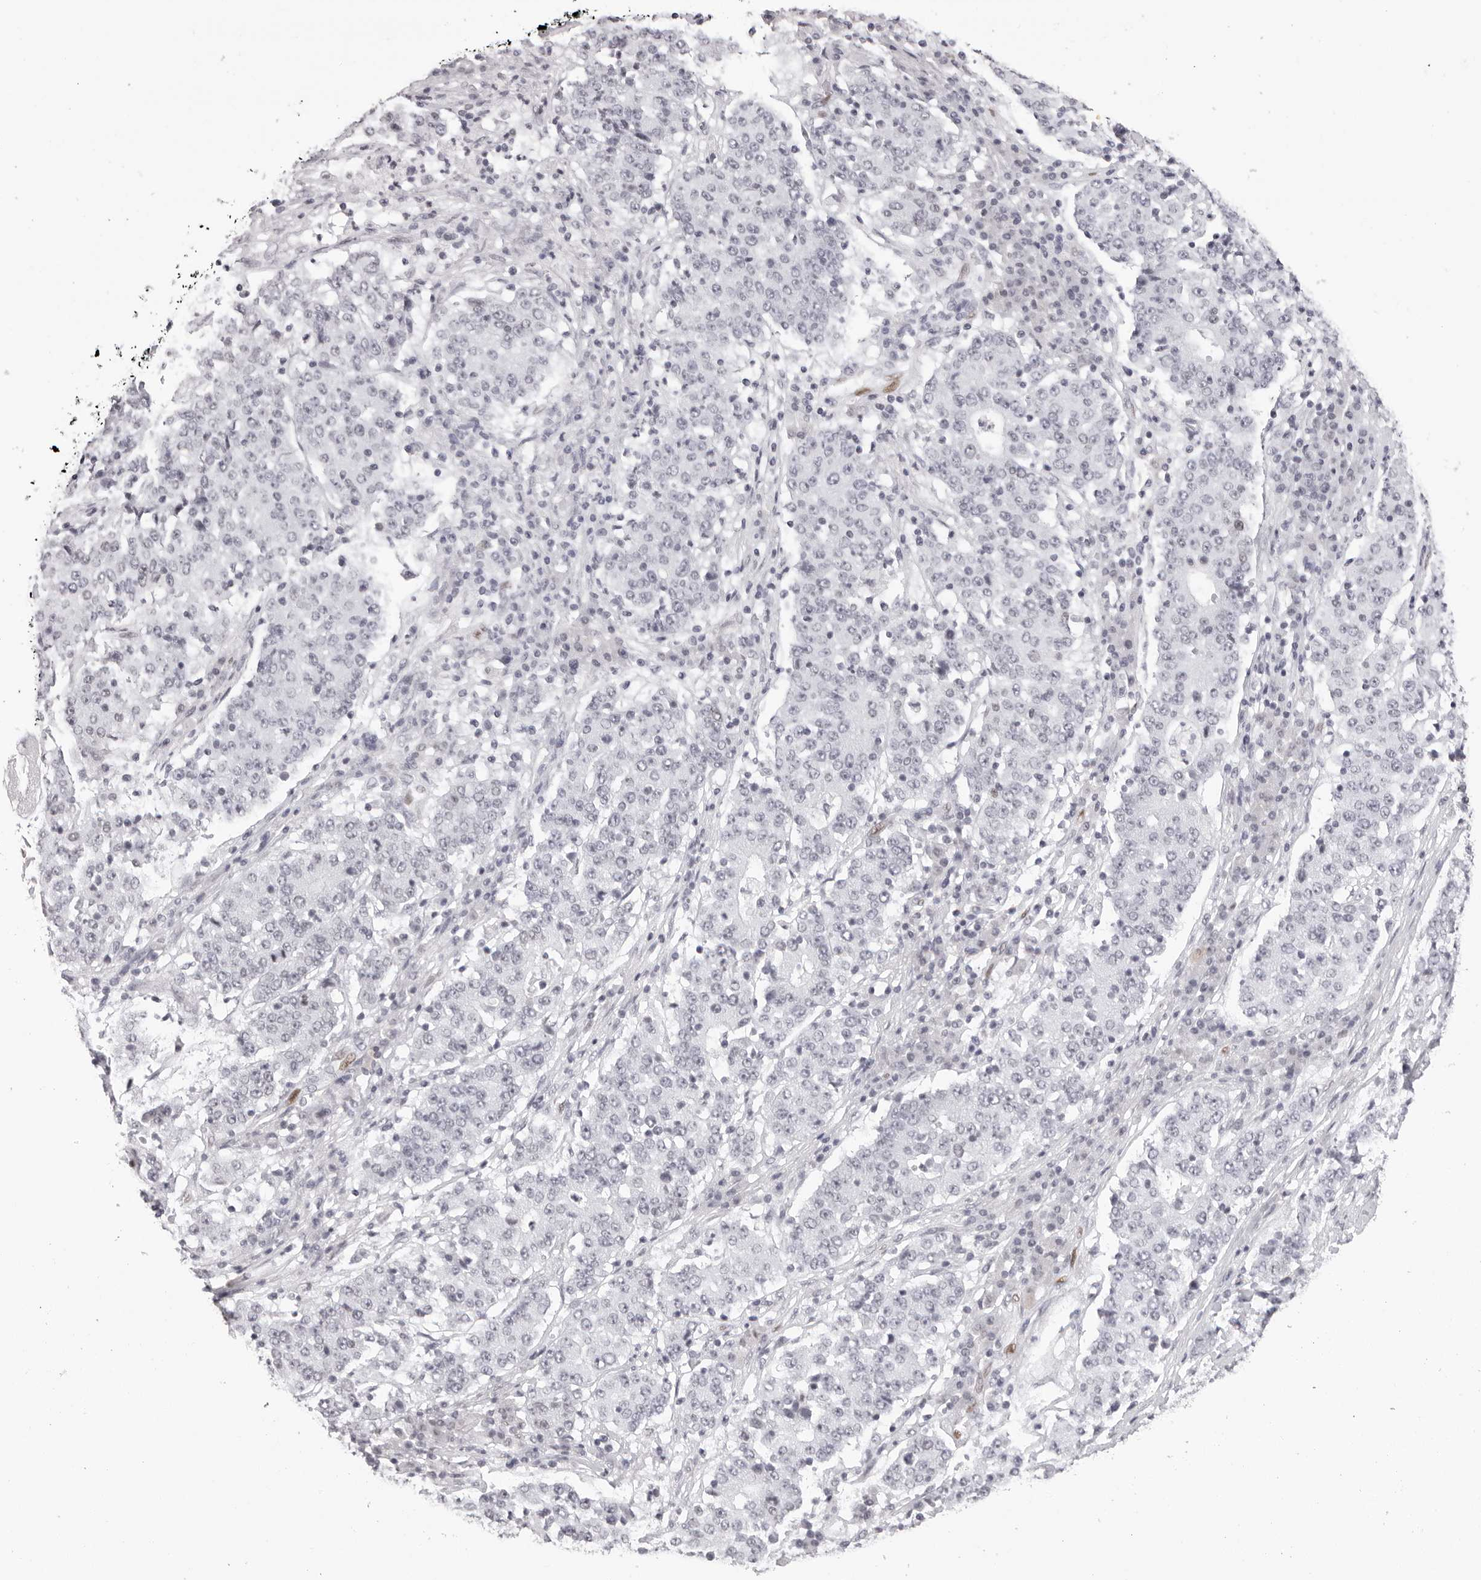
{"staining": {"intensity": "negative", "quantity": "none", "location": "none"}, "tissue": "stomach cancer", "cell_type": "Tumor cells", "image_type": "cancer", "snomed": [{"axis": "morphology", "description": "Adenocarcinoma, NOS"}, {"axis": "topography", "description": "Stomach"}], "caption": "Protein analysis of adenocarcinoma (stomach) shows no significant expression in tumor cells. (DAB (3,3'-diaminobenzidine) immunohistochemistry (IHC) visualized using brightfield microscopy, high magnification).", "gene": "MAFK", "patient": {"sex": "male", "age": 59}}